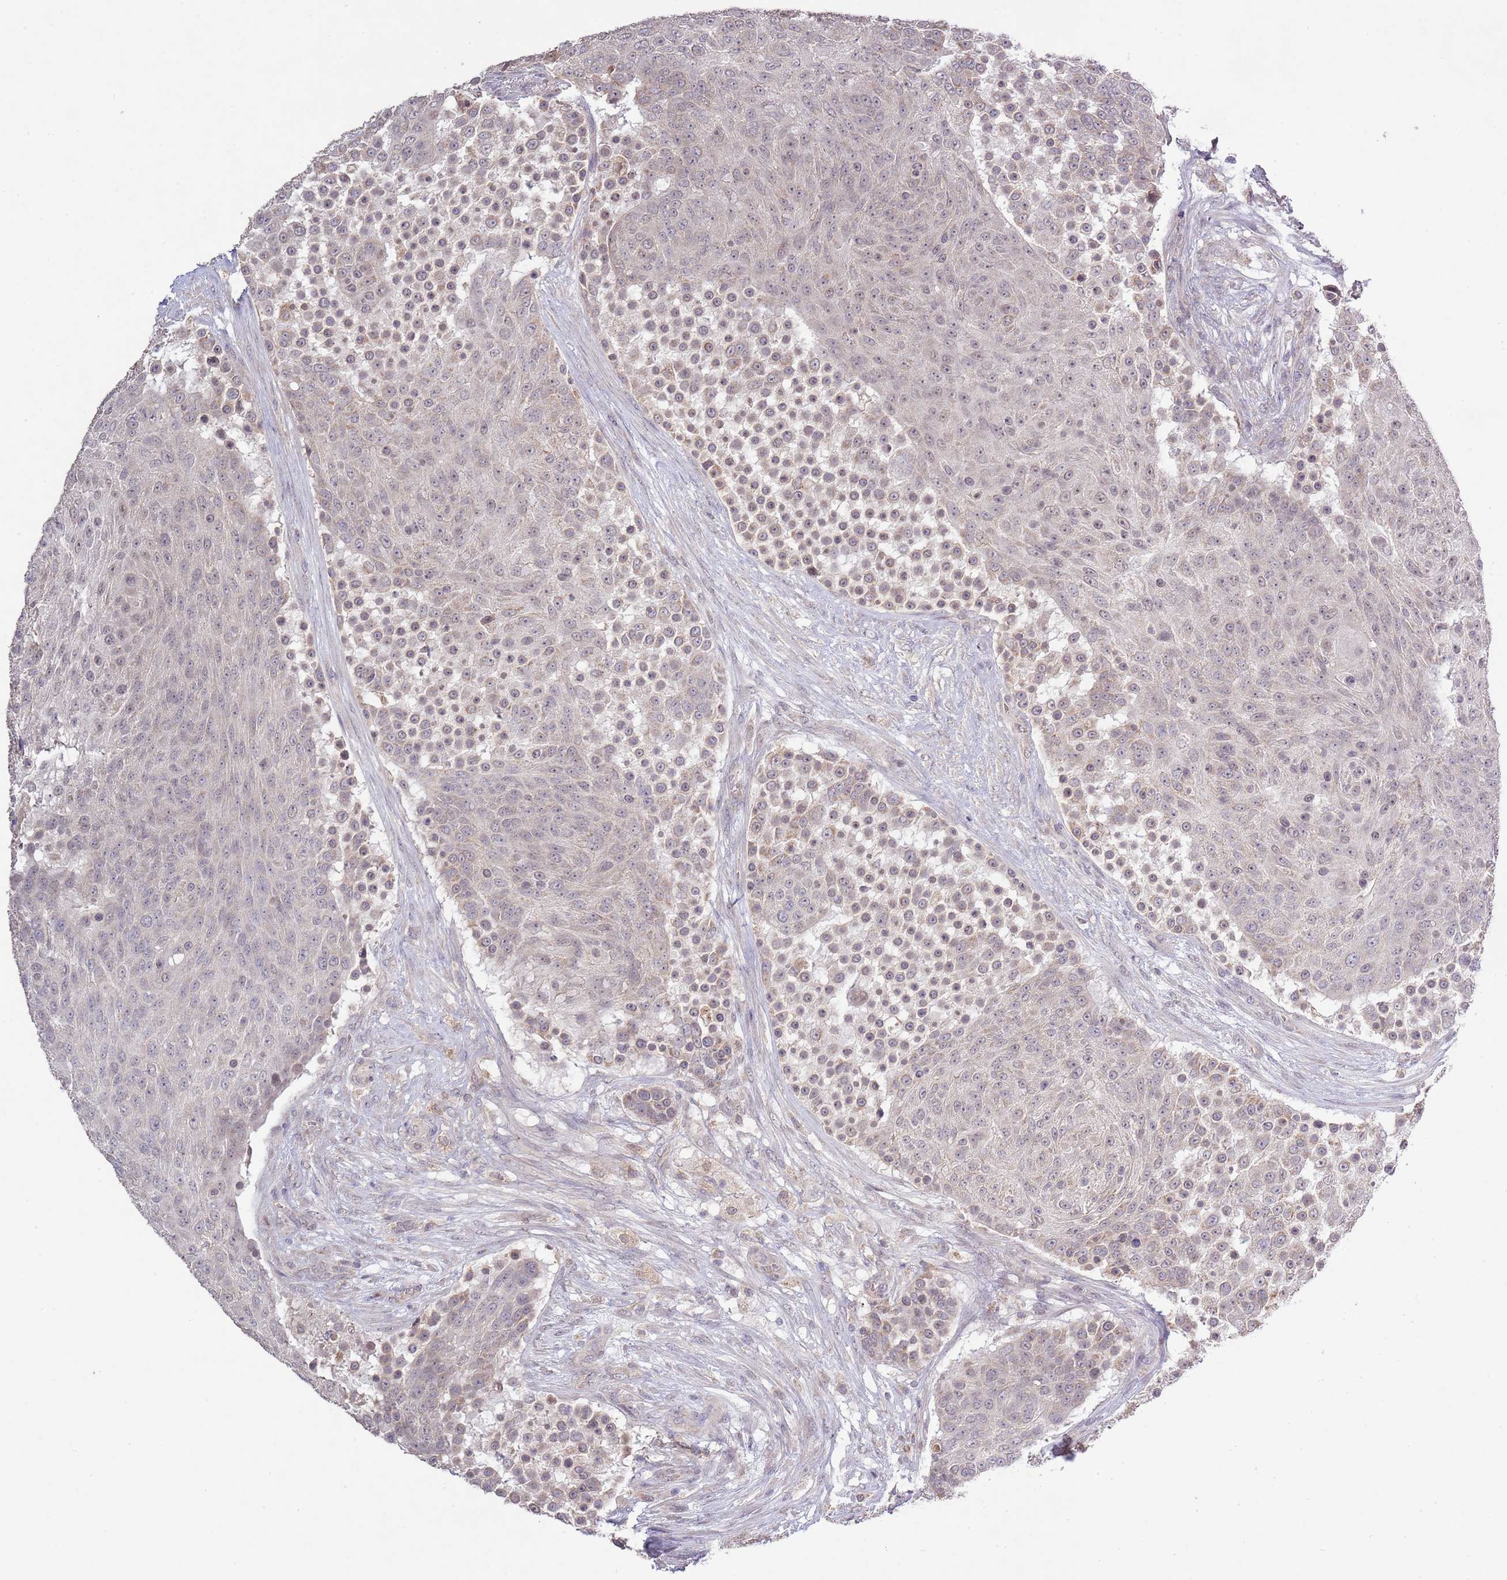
{"staining": {"intensity": "weak", "quantity": "25%-75%", "location": "cytoplasmic/membranous,nuclear"}, "tissue": "urothelial cancer", "cell_type": "Tumor cells", "image_type": "cancer", "snomed": [{"axis": "morphology", "description": "Urothelial carcinoma, High grade"}, {"axis": "topography", "description": "Urinary bladder"}], "caption": "IHC (DAB) staining of high-grade urothelial carcinoma shows weak cytoplasmic/membranous and nuclear protein positivity in about 25%-75% of tumor cells.", "gene": "IVD", "patient": {"sex": "female", "age": 63}}